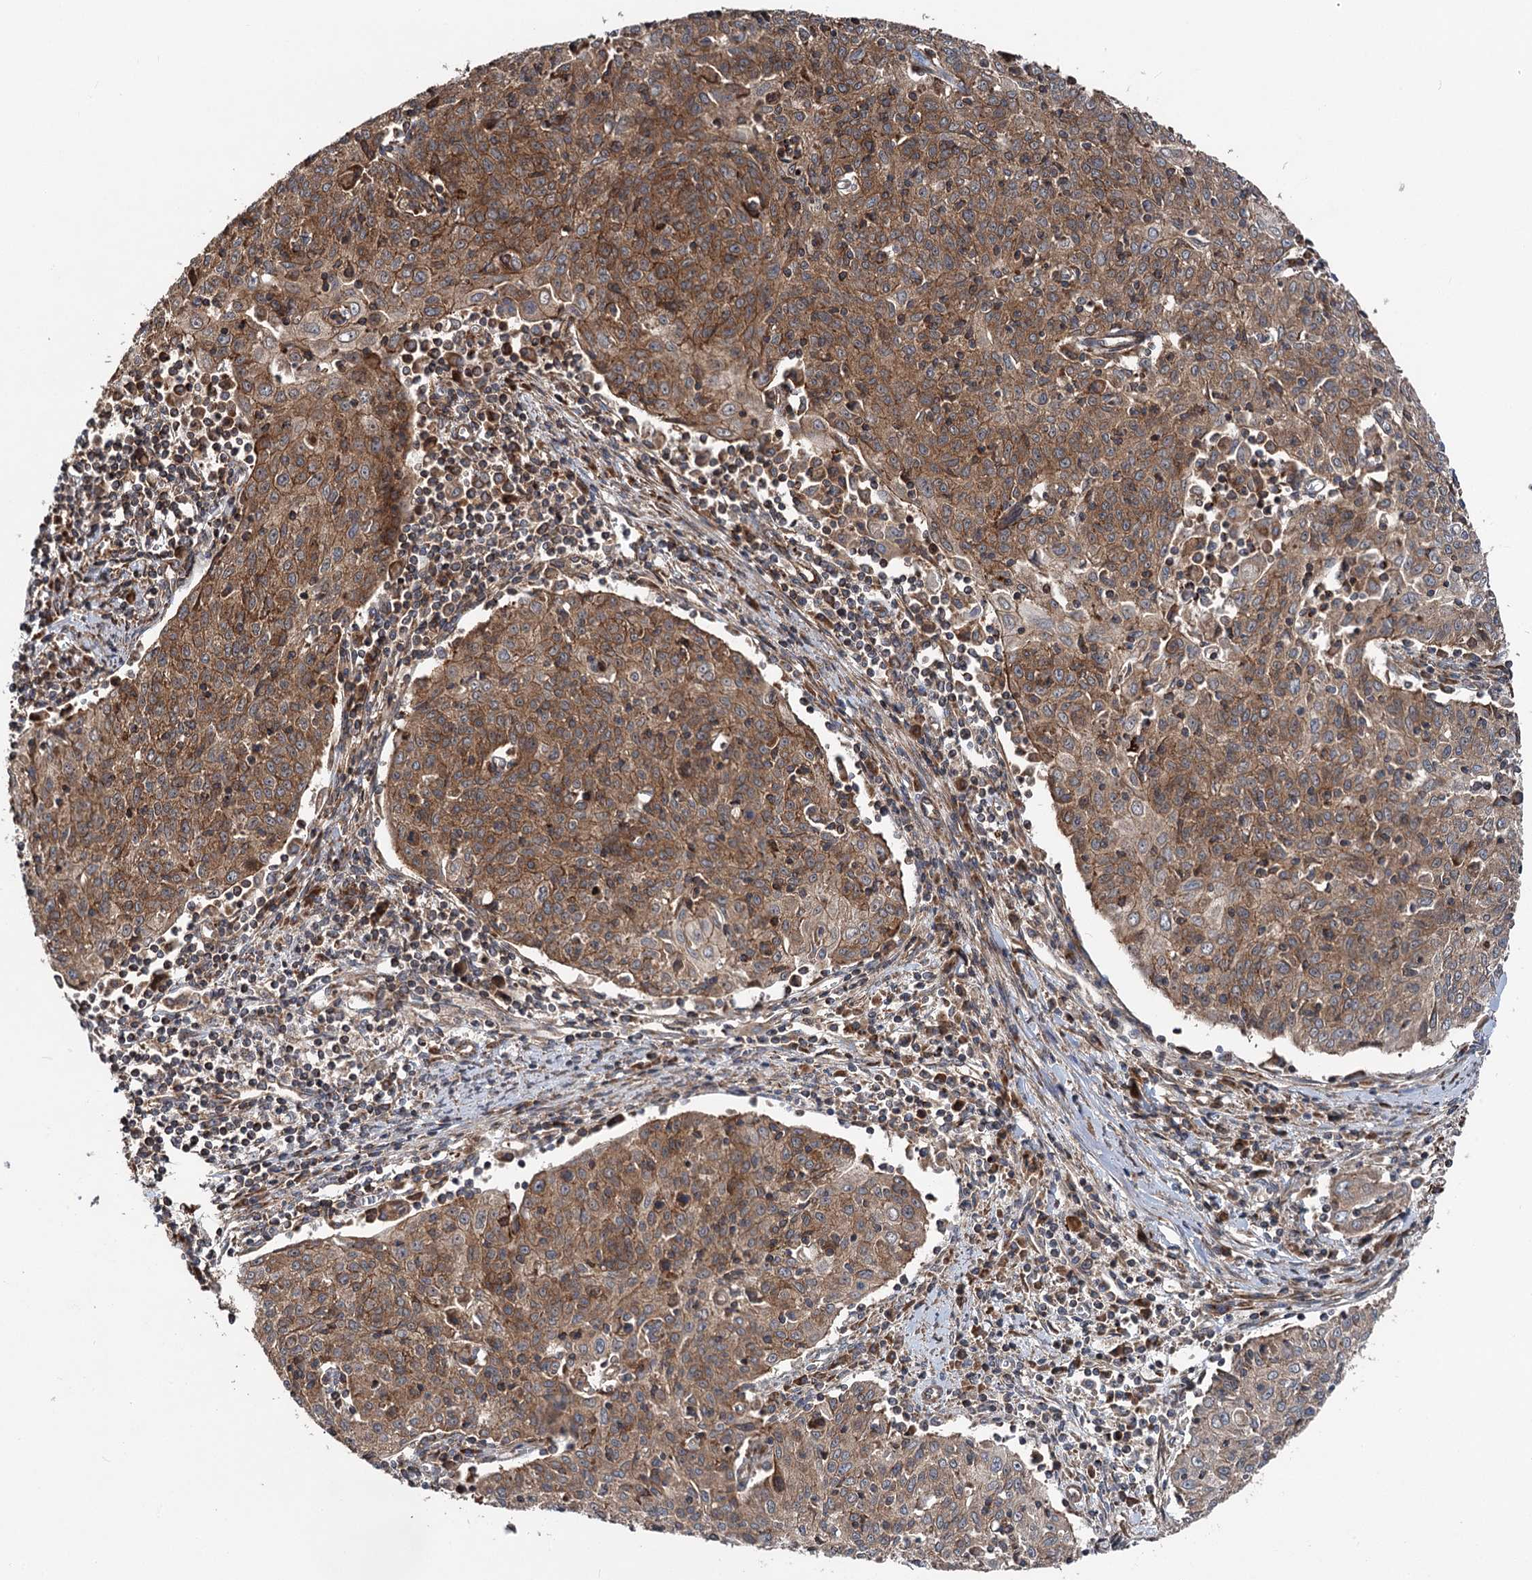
{"staining": {"intensity": "moderate", "quantity": ">75%", "location": "cytoplasmic/membranous"}, "tissue": "cervical cancer", "cell_type": "Tumor cells", "image_type": "cancer", "snomed": [{"axis": "morphology", "description": "Squamous cell carcinoma, NOS"}, {"axis": "topography", "description": "Cervix"}], "caption": "Protein expression analysis of human cervical cancer (squamous cell carcinoma) reveals moderate cytoplasmic/membranous staining in about >75% of tumor cells. Using DAB (brown) and hematoxylin (blue) stains, captured at high magnification using brightfield microscopy.", "gene": "ITFG2", "patient": {"sex": "female", "age": 48}}